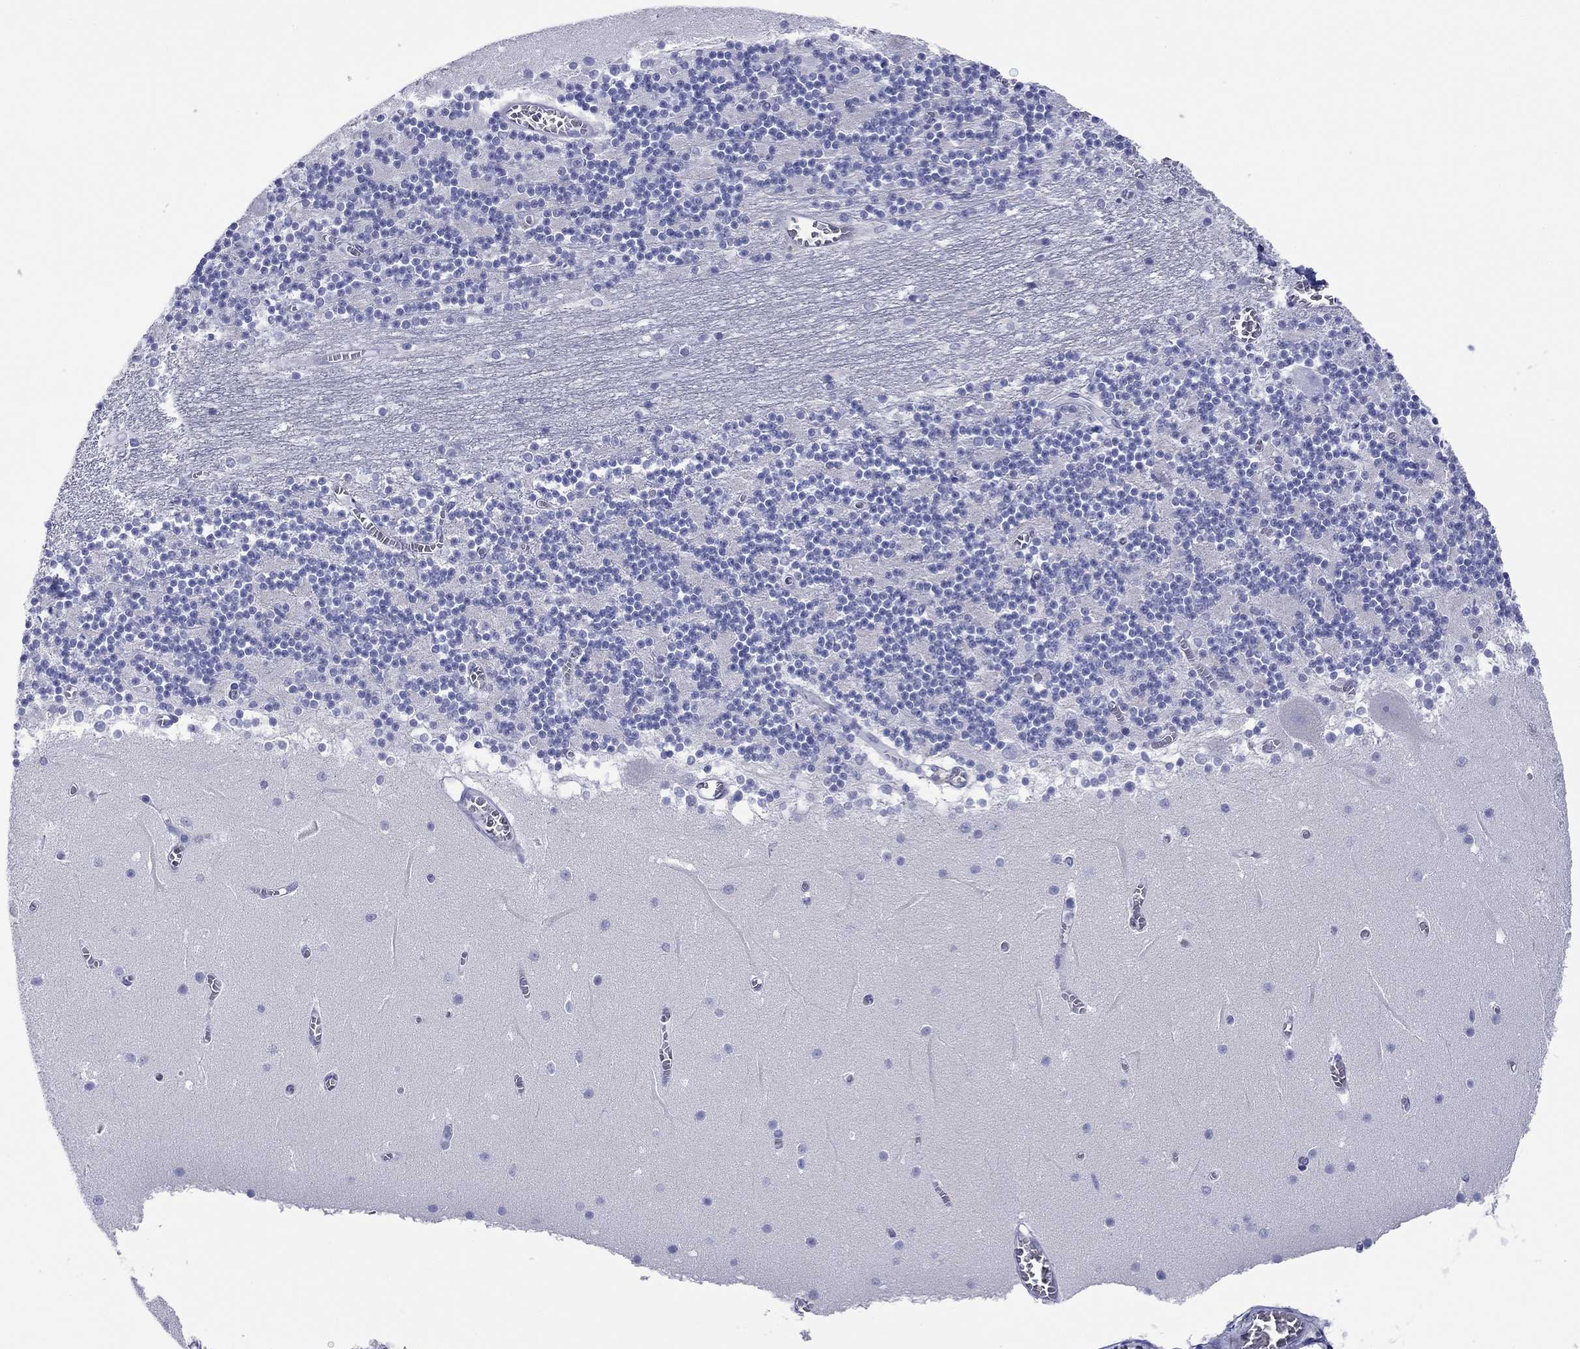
{"staining": {"intensity": "negative", "quantity": "none", "location": "none"}, "tissue": "cerebellum", "cell_type": "Cells in granular layer", "image_type": "normal", "snomed": [{"axis": "morphology", "description": "Normal tissue, NOS"}, {"axis": "topography", "description": "Cerebellum"}], "caption": "IHC of normal human cerebellum exhibits no positivity in cells in granular layer. The staining was performed using DAB to visualize the protein expression in brown, while the nuclei were stained in blue with hematoxylin (Magnification: 20x).", "gene": "MAGEB6", "patient": {"sex": "female", "age": 28}}